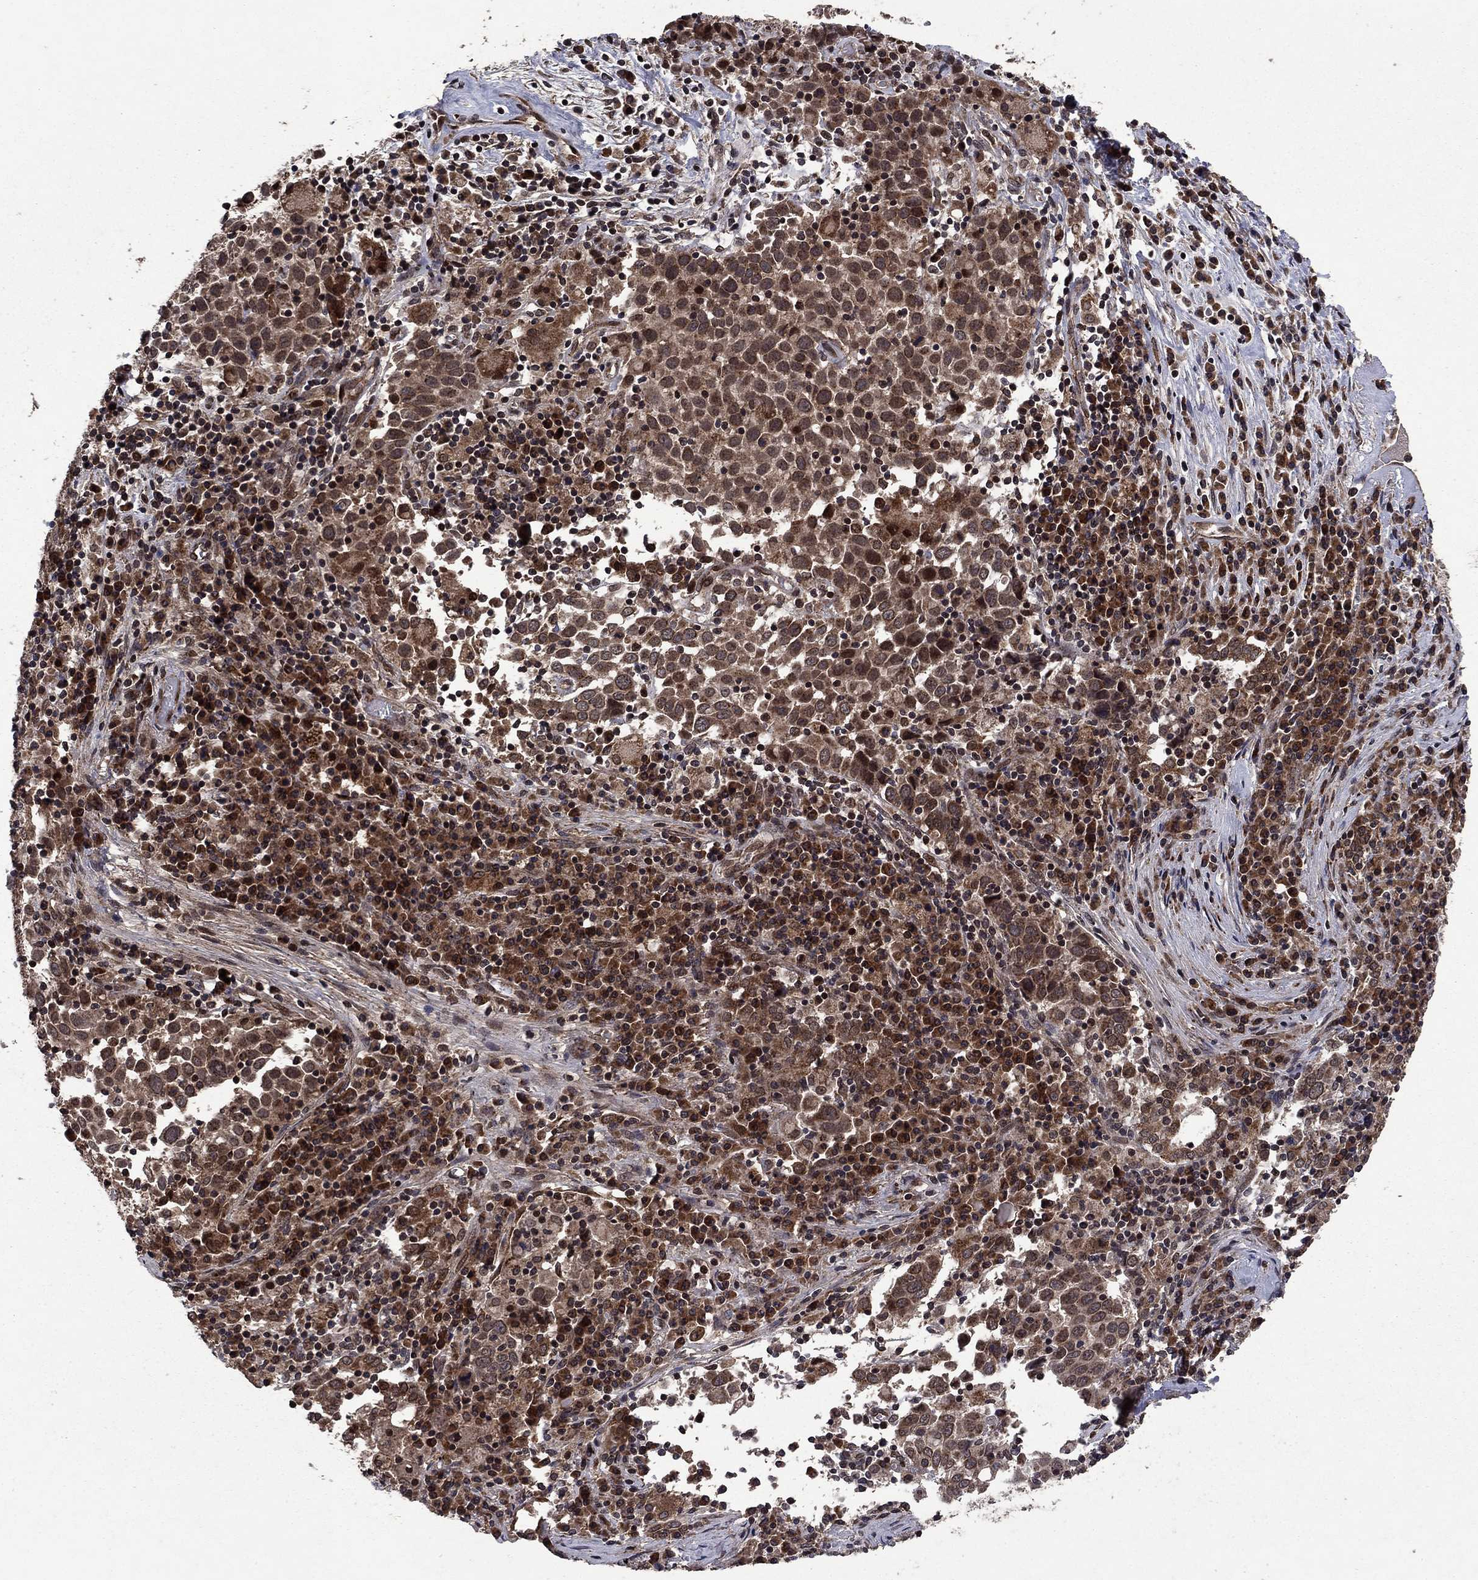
{"staining": {"intensity": "moderate", "quantity": ">75%", "location": "cytoplasmic/membranous"}, "tissue": "lung cancer", "cell_type": "Tumor cells", "image_type": "cancer", "snomed": [{"axis": "morphology", "description": "Squamous cell carcinoma, NOS"}, {"axis": "topography", "description": "Lung"}], "caption": "Lung cancer stained with a brown dye shows moderate cytoplasmic/membranous positive positivity in about >75% of tumor cells.", "gene": "DHRS1", "patient": {"sex": "male", "age": 57}}